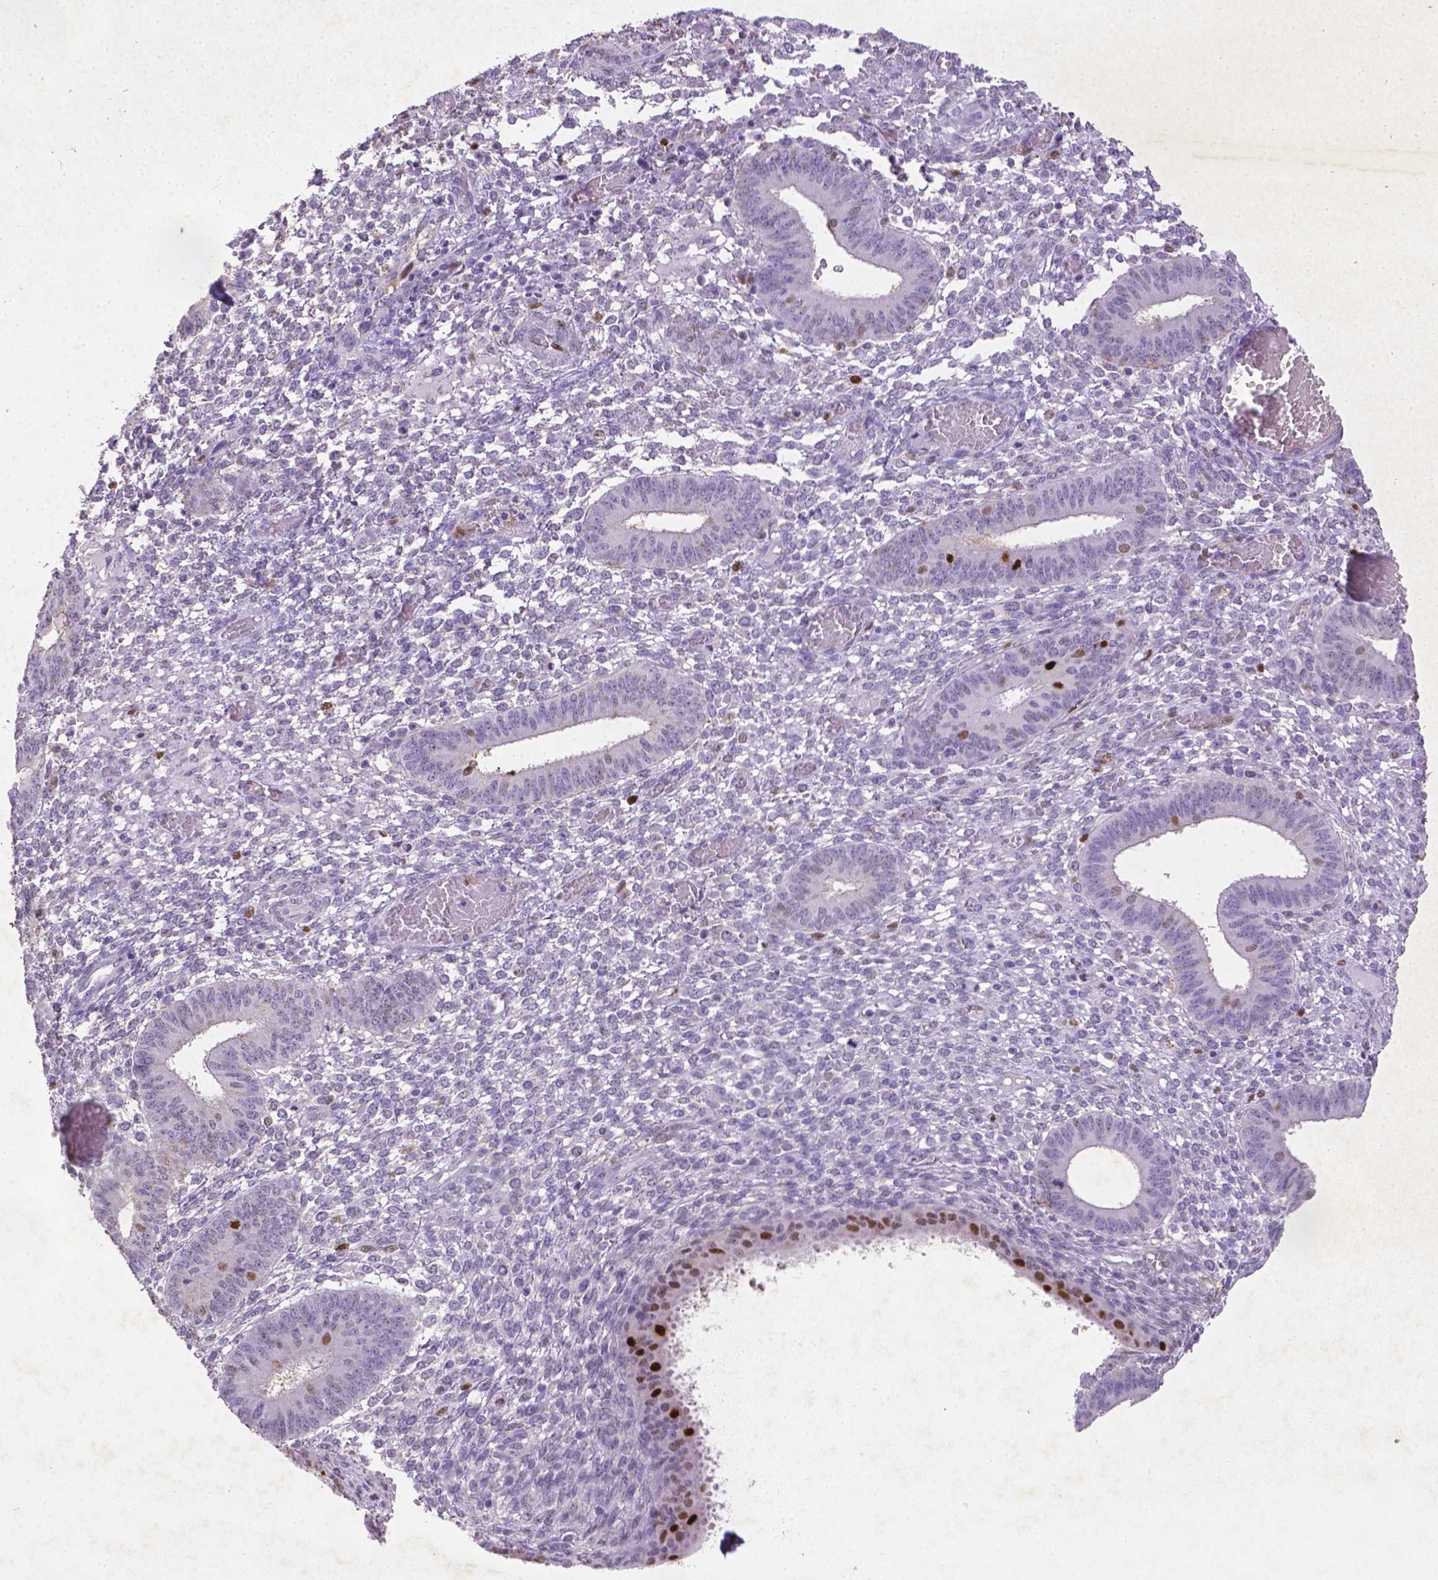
{"staining": {"intensity": "negative", "quantity": "none", "location": "none"}, "tissue": "endometrium", "cell_type": "Cells in endometrial stroma", "image_type": "normal", "snomed": [{"axis": "morphology", "description": "Normal tissue, NOS"}, {"axis": "topography", "description": "Endometrium"}], "caption": "The image shows no significant positivity in cells in endometrial stroma of endometrium. Nuclei are stained in blue.", "gene": "CDKN1A", "patient": {"sex": "female", "age": 42}}